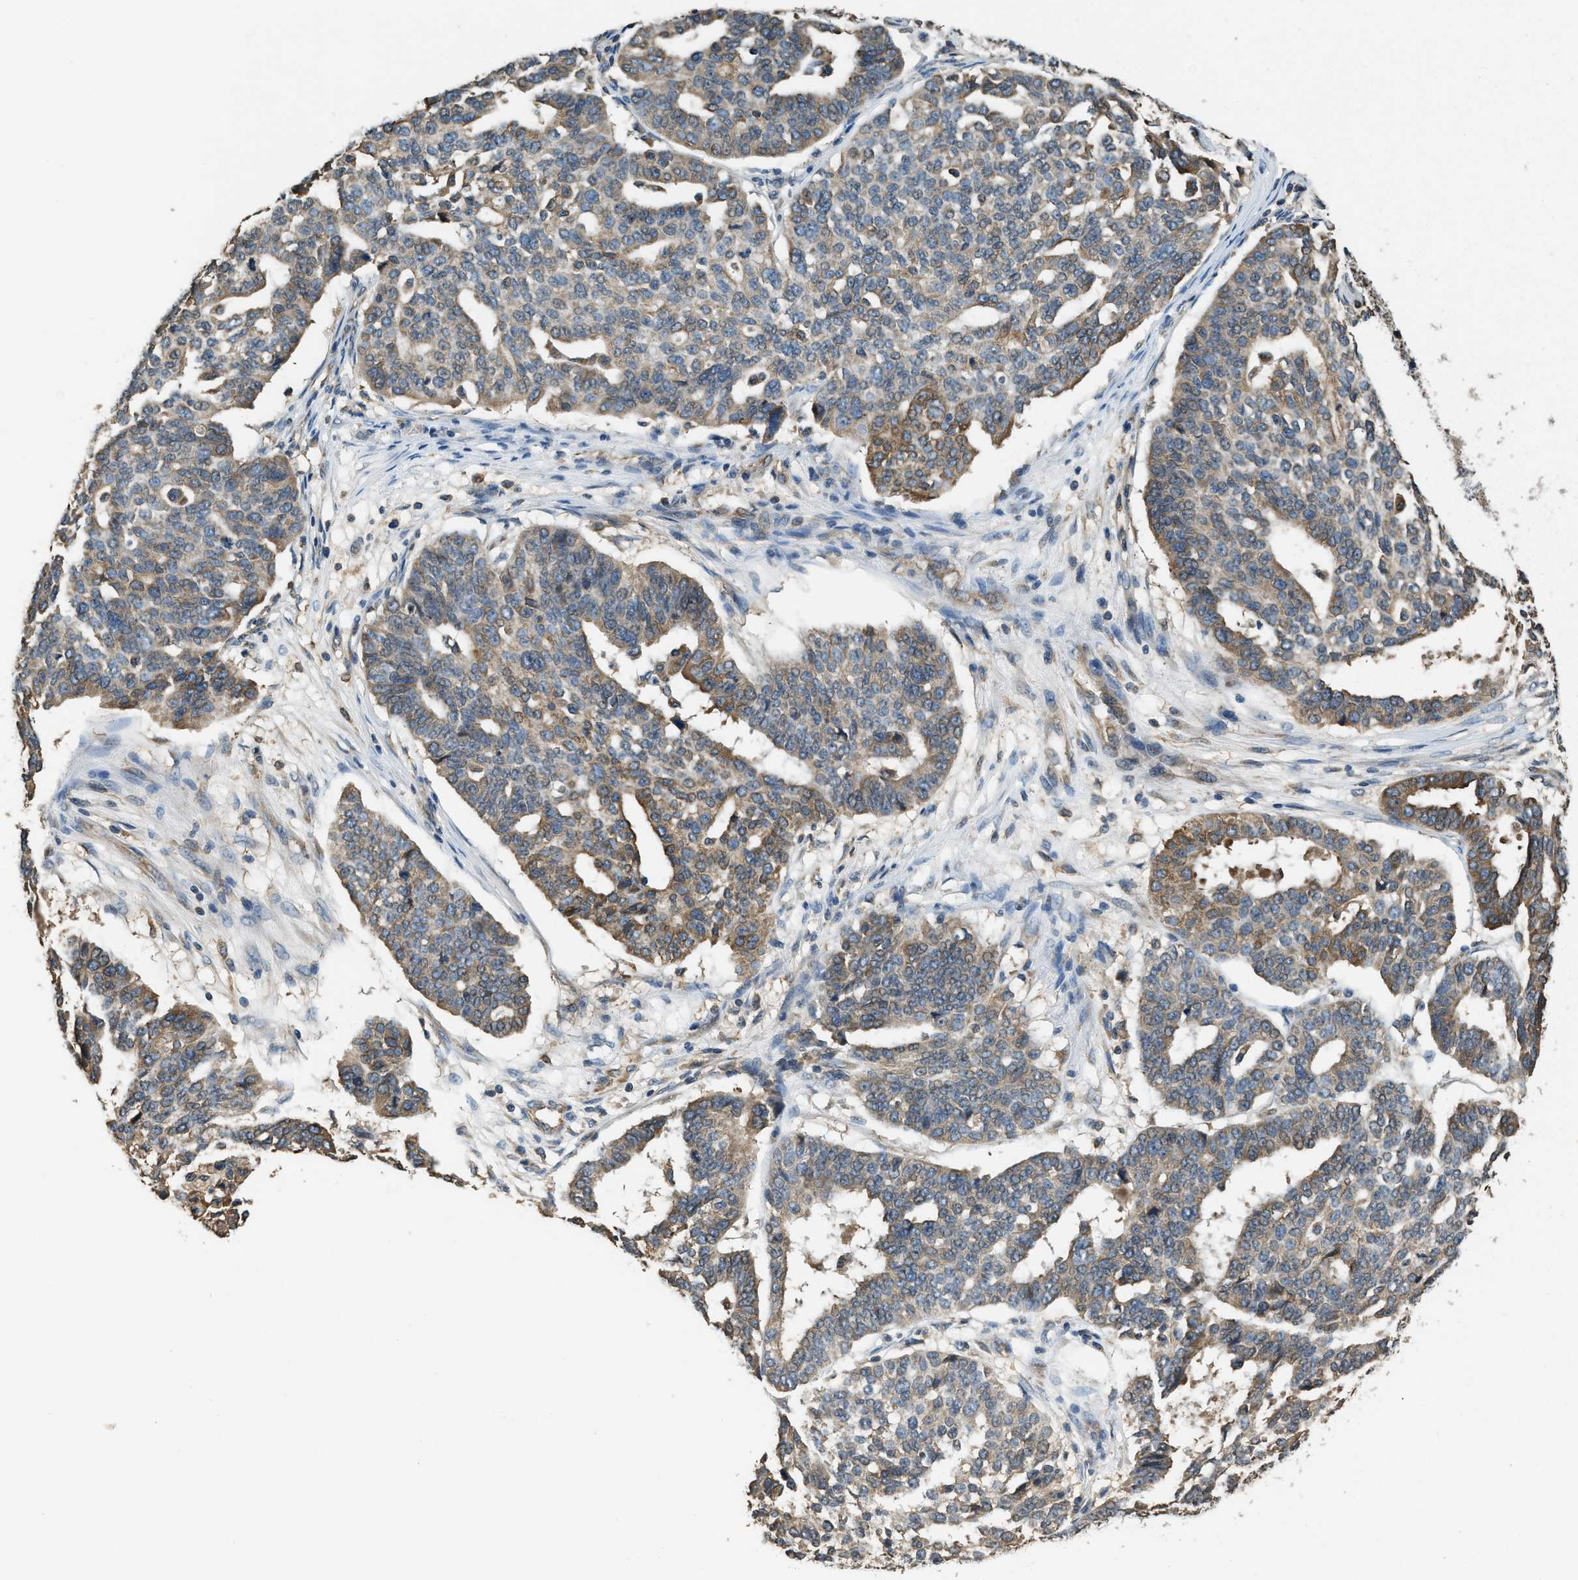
{"staining": {"intensity": "moderate", "quantity": "25%-75%", "location": "cytoplasmic/membranous"}, "tissue": "ovarian cancer", "cell_type": "Tumor cells", "image_type": "cancer", "snomed": [{"axis": "morphology", "description": "Cystadenocarcinoma, serous, NOS"}, {"axis": "topography", "description": "Ovary"}], "caption": "DAB (3,3'-diaminobenzidine) immunohistochemical staining of ovarian cancer demonstrates moderate cytoplasmic/membranous protein expression in about 25%-75% of tumor cells.", "gene": "BCAP31", "patient": {"sex": "female", "age": 59}}